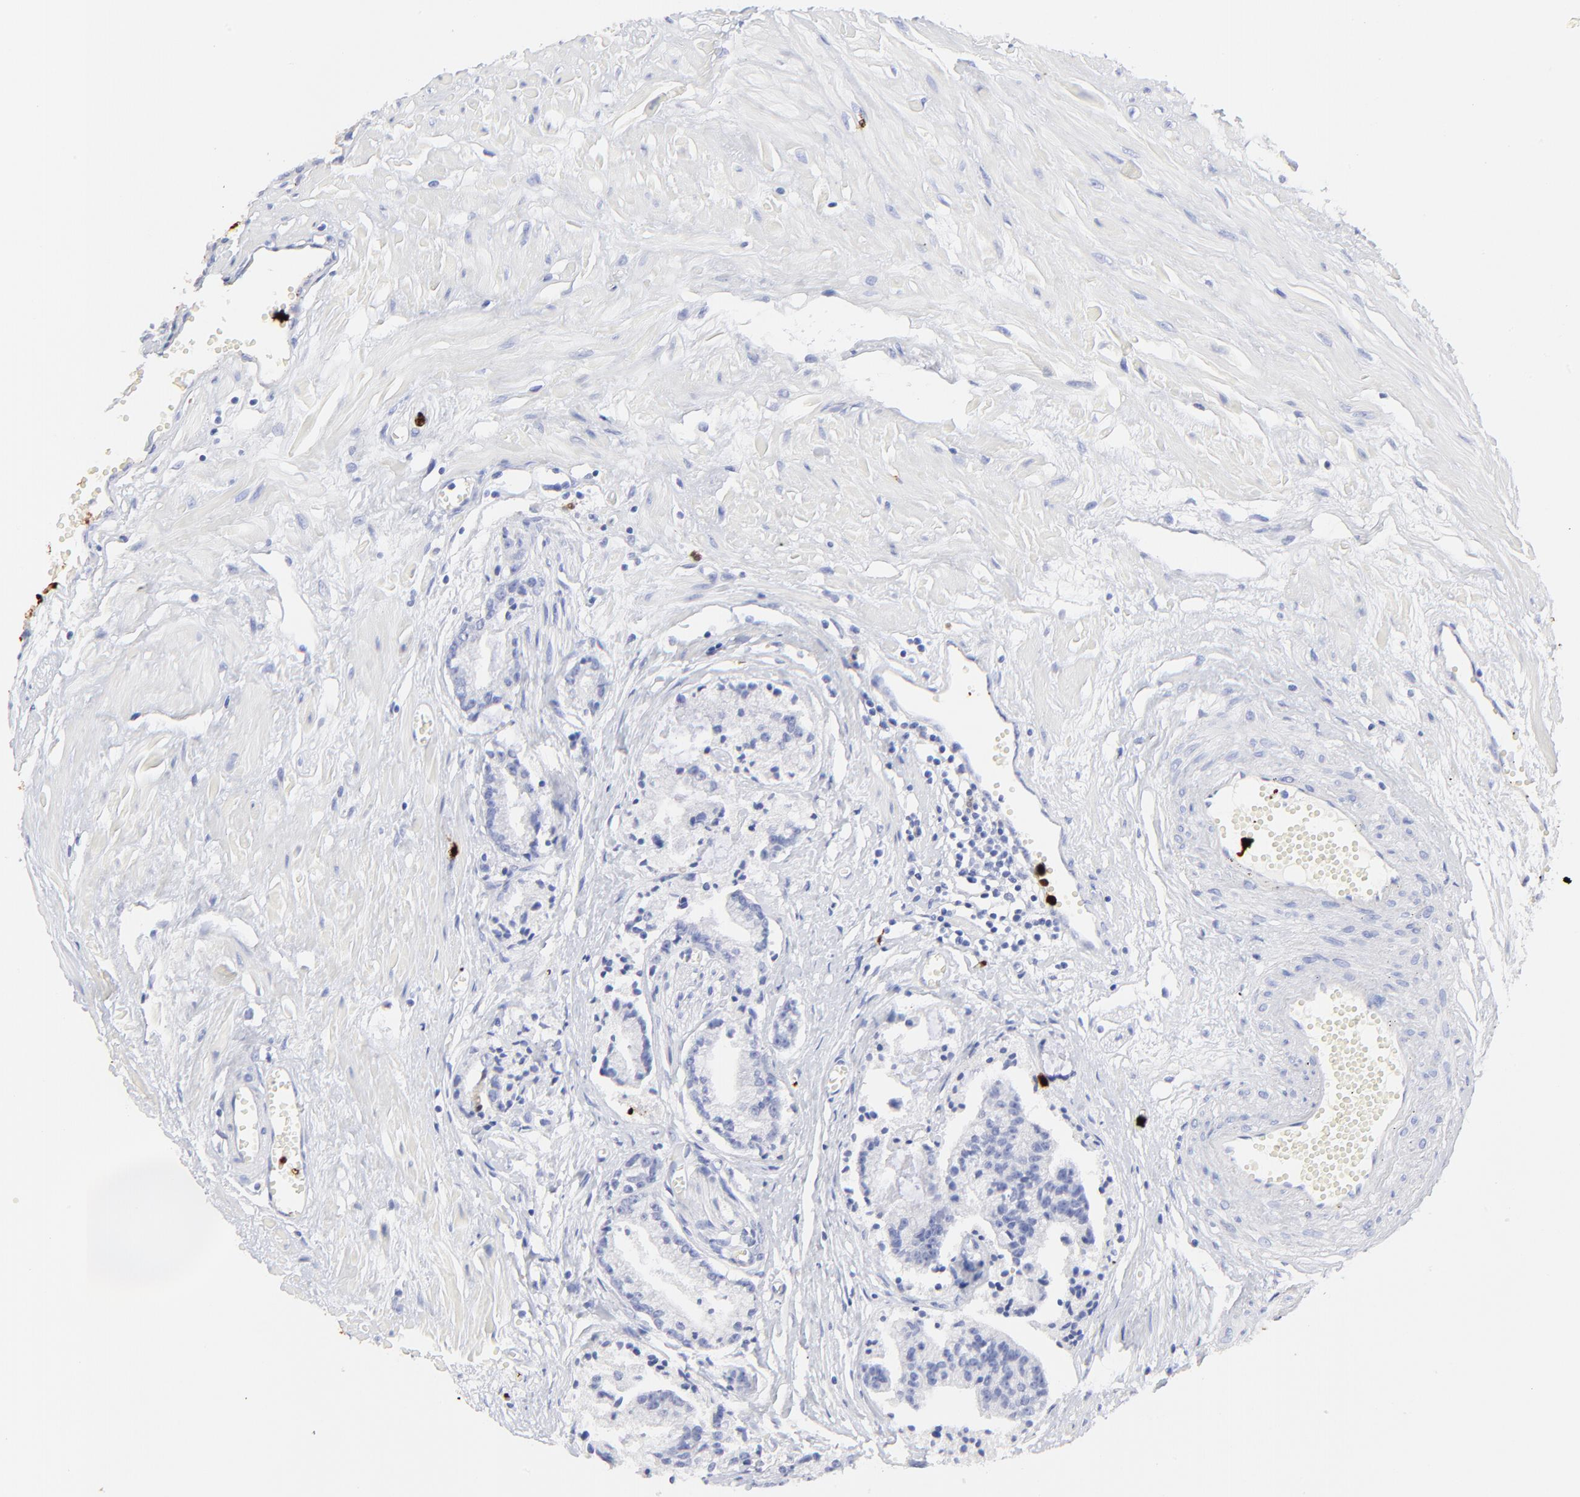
{"staining": {"intensity": "negative", "quantity": "none", "location": "none"}, "tissue": "prostate cancer", "cell_type": "Tumor cells", "image_type": "cancer", "snomed": [{"axis": "morphology", "description": "Adenocarcinoma, High grade"}, {"axis": "topography", "description": "Prostate"}], "caption": "Immunohistochemistry image of adenocarcinoma (high-grade) (prostate) stained for a protein (brown), which demonstrates no positivity in tumor cells.", "gene": "S100A12", "patient": {"sex": "male", "age": 56}}